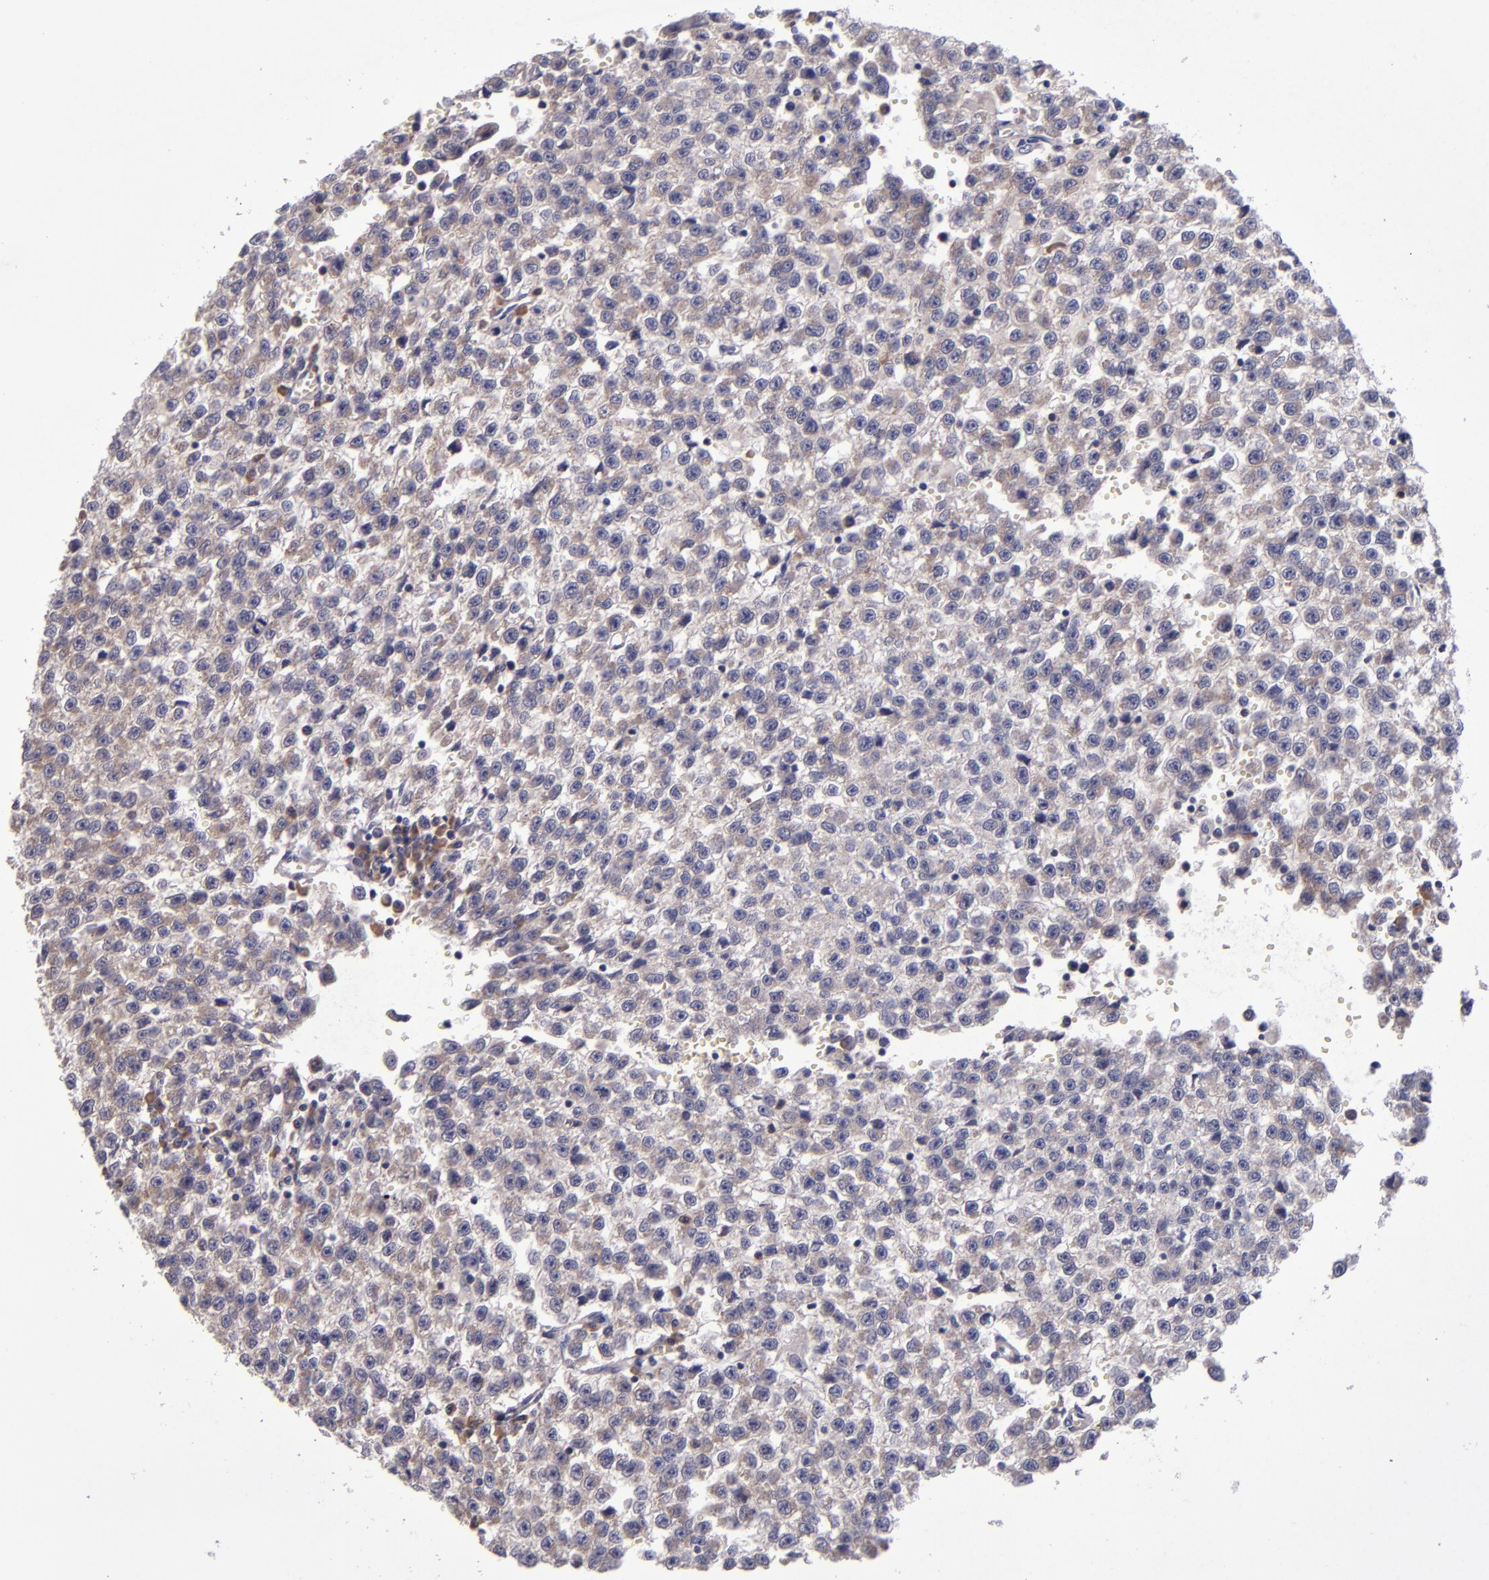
{"staining": {"intensity": "moderate", "quantity": ">75%", "location": "cytoplasmic/membranous"}, "tissue": "testis cancer", "cell_type": "Tumor cells", "image_type": "cancer", "snomed": [{"axis": "morphology", "description": "Seminoma, NOS"}, {"axis": "topography", "description": "Testis"}], "caption": "DAB immunohistochemical staining of human seminoma (testis) exhibits moderate cytoplasmic/membranous protein positivity in about >75% of tumor cells.", "gene": "EIF4ENIF1", "patient": {"sex": "male", "age": 35}}